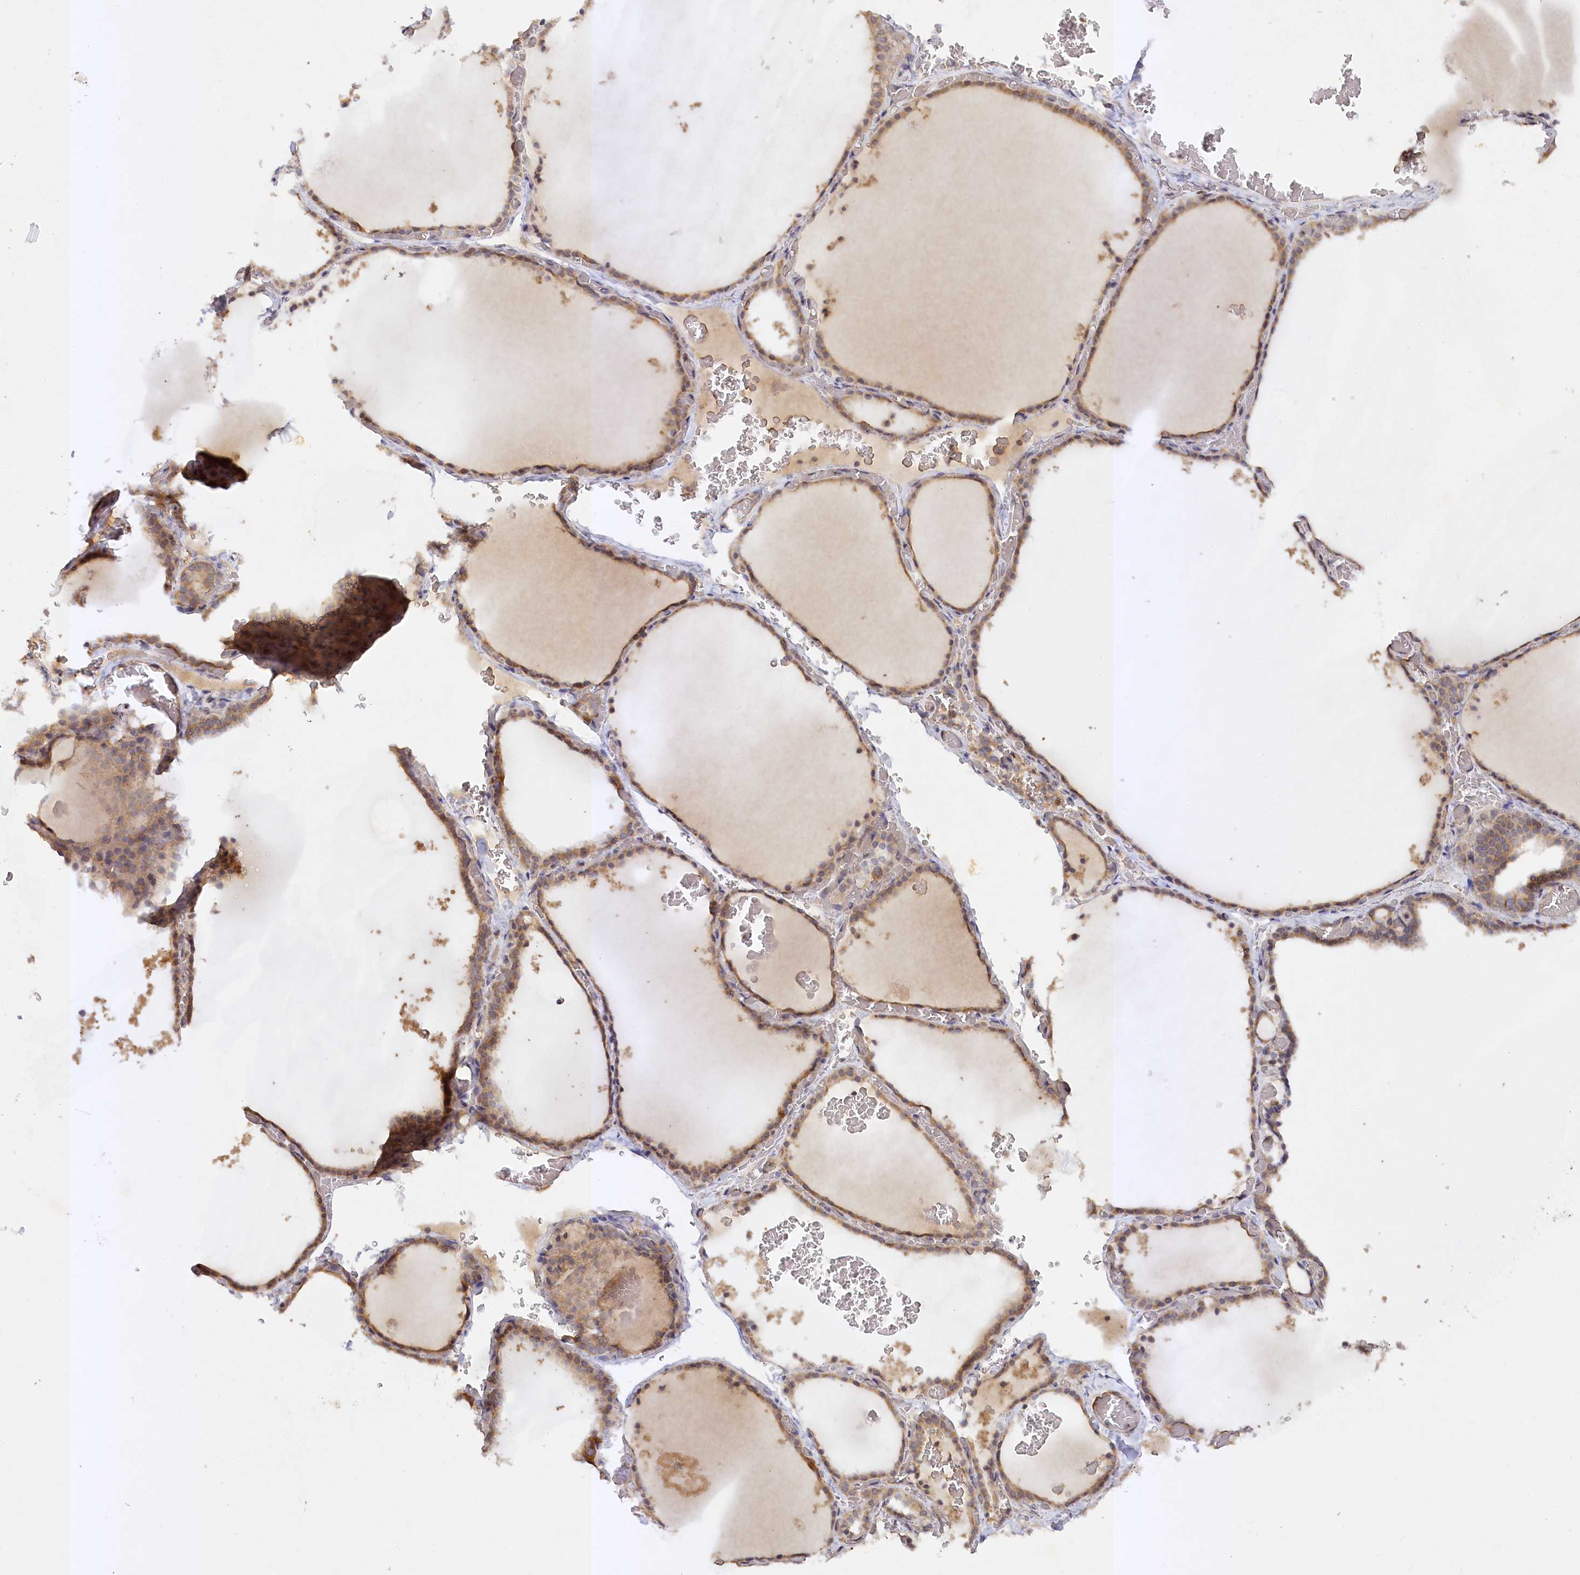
{"staining": {"intensity": "moderate", "quantity": ">75%", "location": "cytoplasmic/membranous"}, "tissue": "thyroid gland", "cell_type": "Glandular cells", "image_type": "normal", "snomed": [{"axis": "morphology", "description": "Normal tissue, NOS"}, {"axis": "topography", "description": "Thyroid gland"}], "caption": "The immunohistochemical stain labels moderate cytoplasmic/membranous staining in glandular cells of unremarkable thyroid gland. (DAB = brown stain, brightfield microscopy at high magnification).", "gene": "TRAF3IP1", "patient": {"sex": "female", "age": 39}}